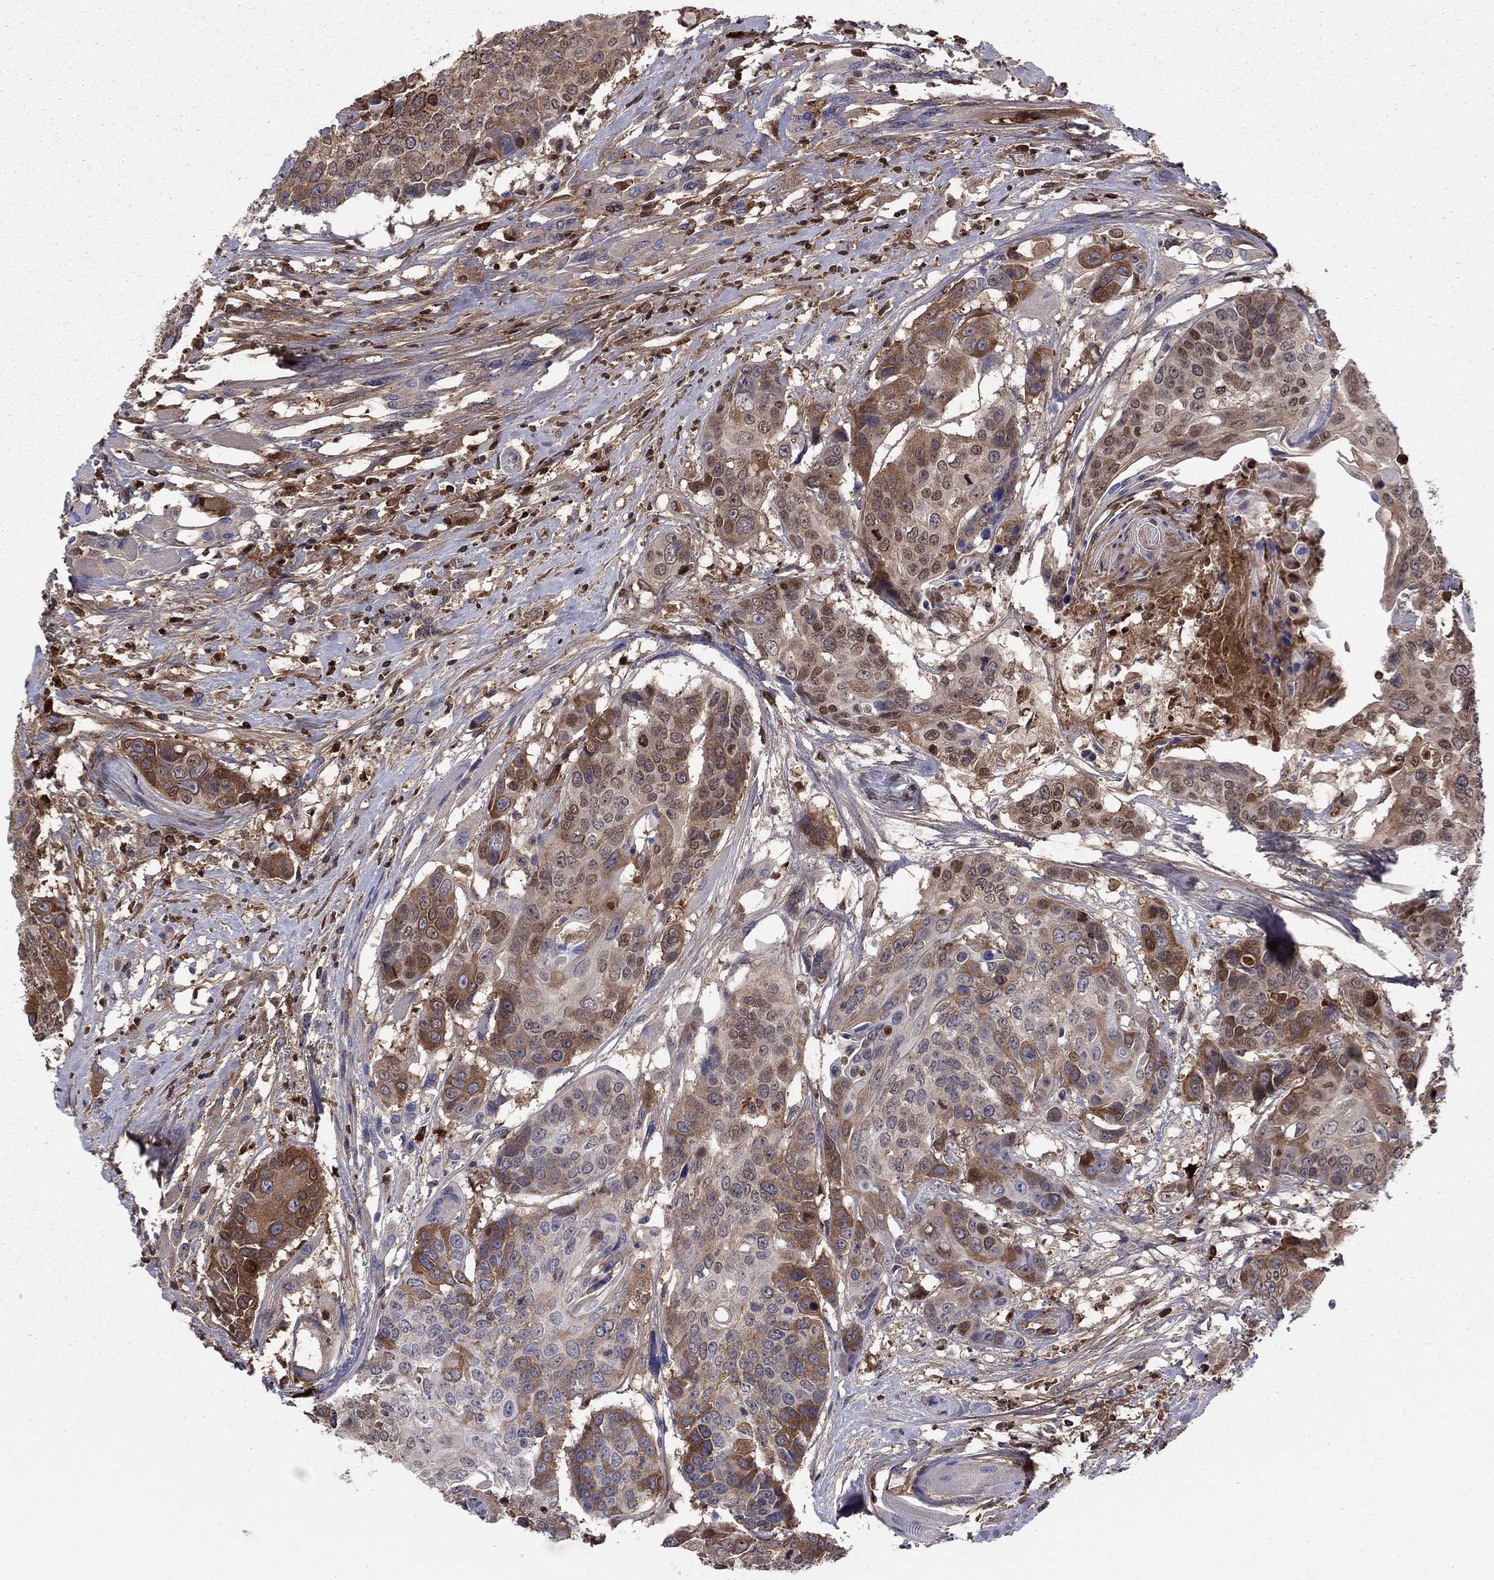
{"staining": {"intensity": "moderate", "quantity": "25%-75%", "location": "cytoplasmic/membranous"}, "tissue": "head and neck cancer", "cell_type": "Tumor cells", "image_type": "cancer", "snomed": [{"axis": "morphology", "description": "Squamous cell carcinoma, NOS"}, {"axis": "topography", "description": "Oral tissue"}, {"axis": "topography", "description": "Head-Neck"}], "caption": "The immunohistochemical stain labels moderate cytoplasmic/membranous expression in tumor cells of head and neck cancer tissue. (DAB (3,3'-diaminobenzidine) IHC, brown staining for protein, blue staining for nuclei).", "gene": "HPX", "patient": {"sex": "male", "age": 56}}